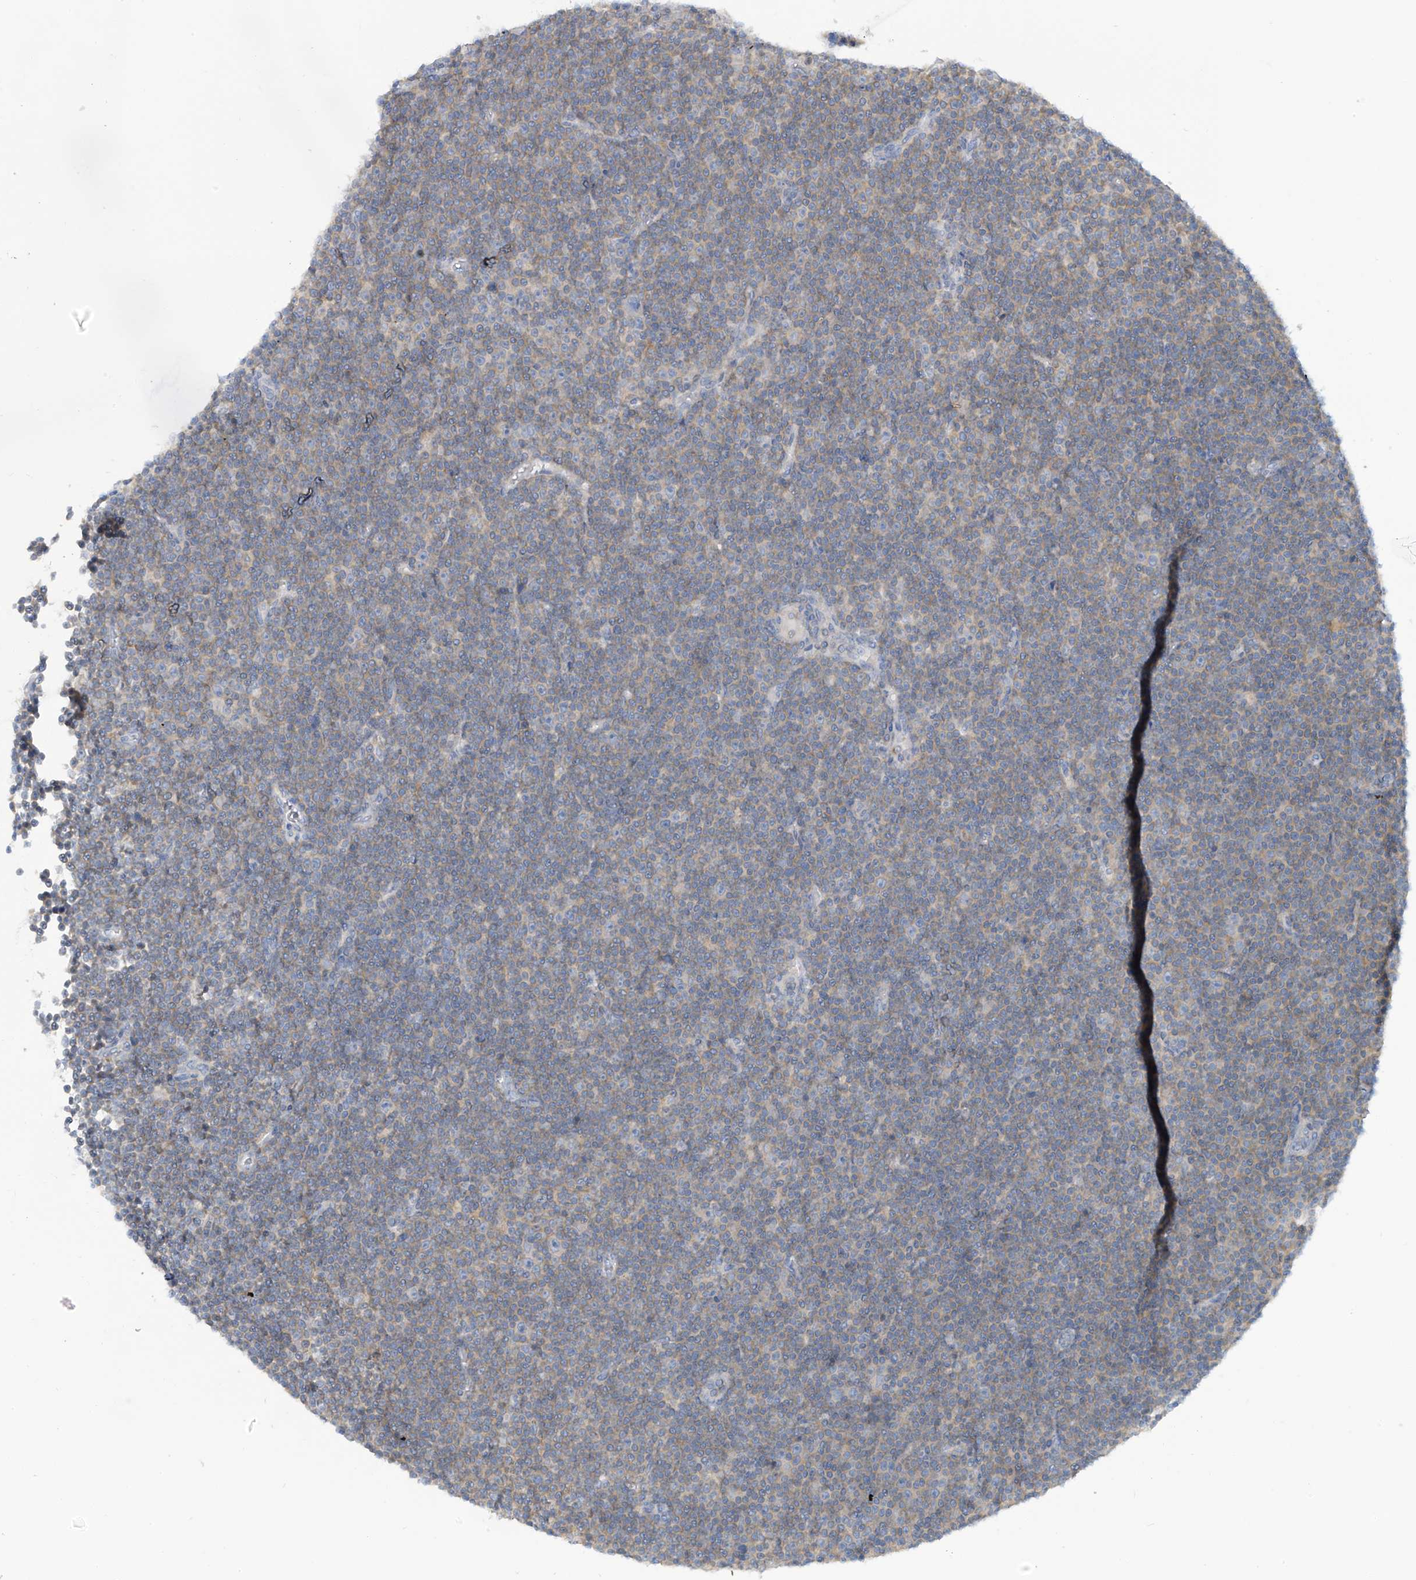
{"staining": {"intensity": "negative", "quantity": "none", "location": "none"}, "tissue": "lymphoma", "cell_type": "Tumor cells", "image_type": "cancer", "snomed": [{"axis": "morphology", "description": "Malignant lymphoma, non-Hodgkin's type, Low grade"}, {"axis": "topography", "description": "Lymph node"}], "caption": "This is an IHC micrograph of low-grade malignant lymphoma, non-Hodgkin's type. There is no expression in tumor cells.", "gene": "SLC6A12", "patient": {"sex": "female", "age": 67}}